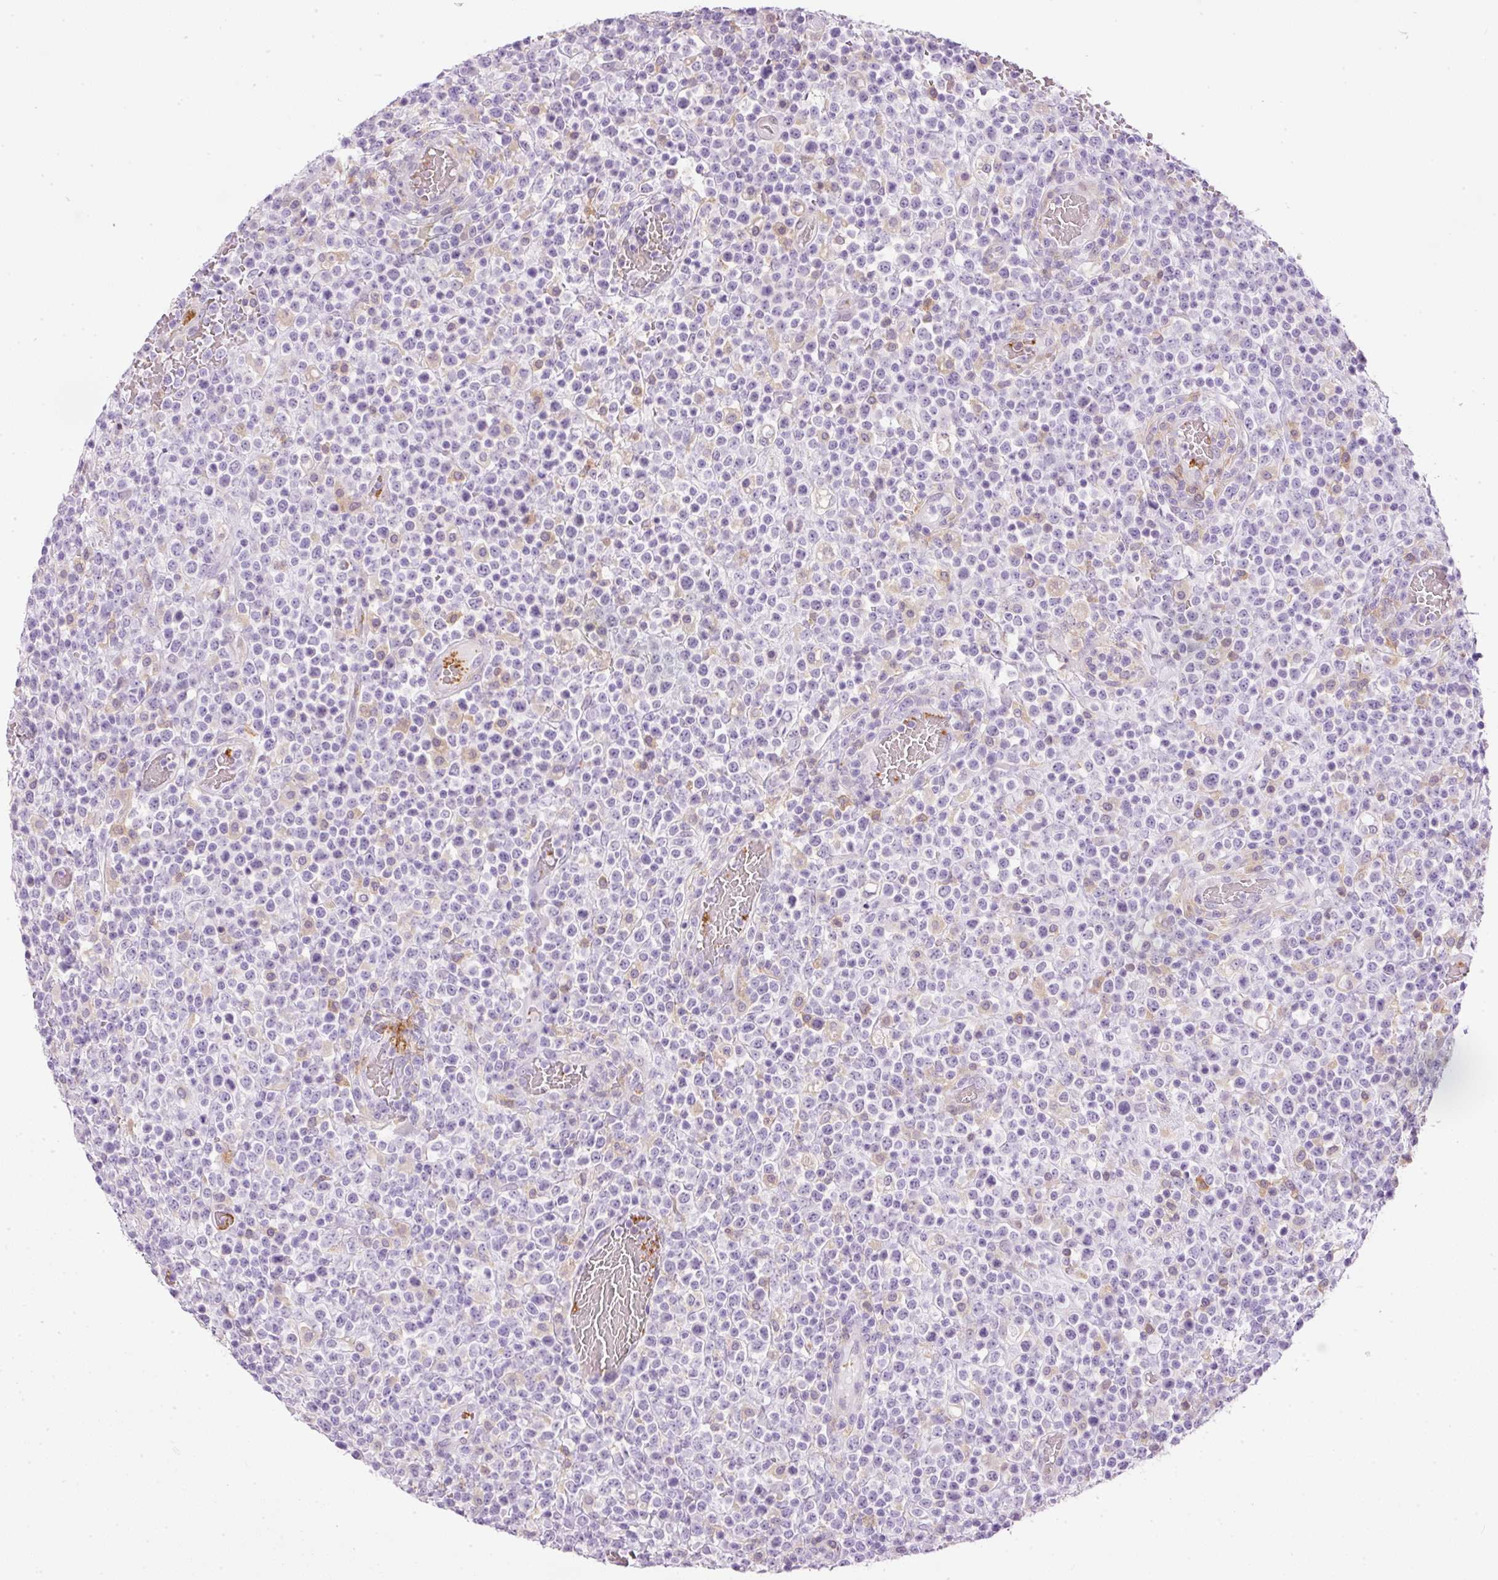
{"staining": {"intensity": "negative", "quantity": "none", "location": "none"}, "tissue": "lymphoma", "cell_type": "Tumor cells", "image_type": "cancer", "snomed": [{"axis": "morphology", "description": "Malignant lymphoma, non-Hodgkin's type, High grade"}, {"axis": "topography", "description": "Colon"}], "caption": "Tumor cells are negative for brown protein staining in malignant lymphoma, non-Hodgkin's type (high-grade).", "gene": "SRC", "patient": {"sex": "female", "age": 53}}